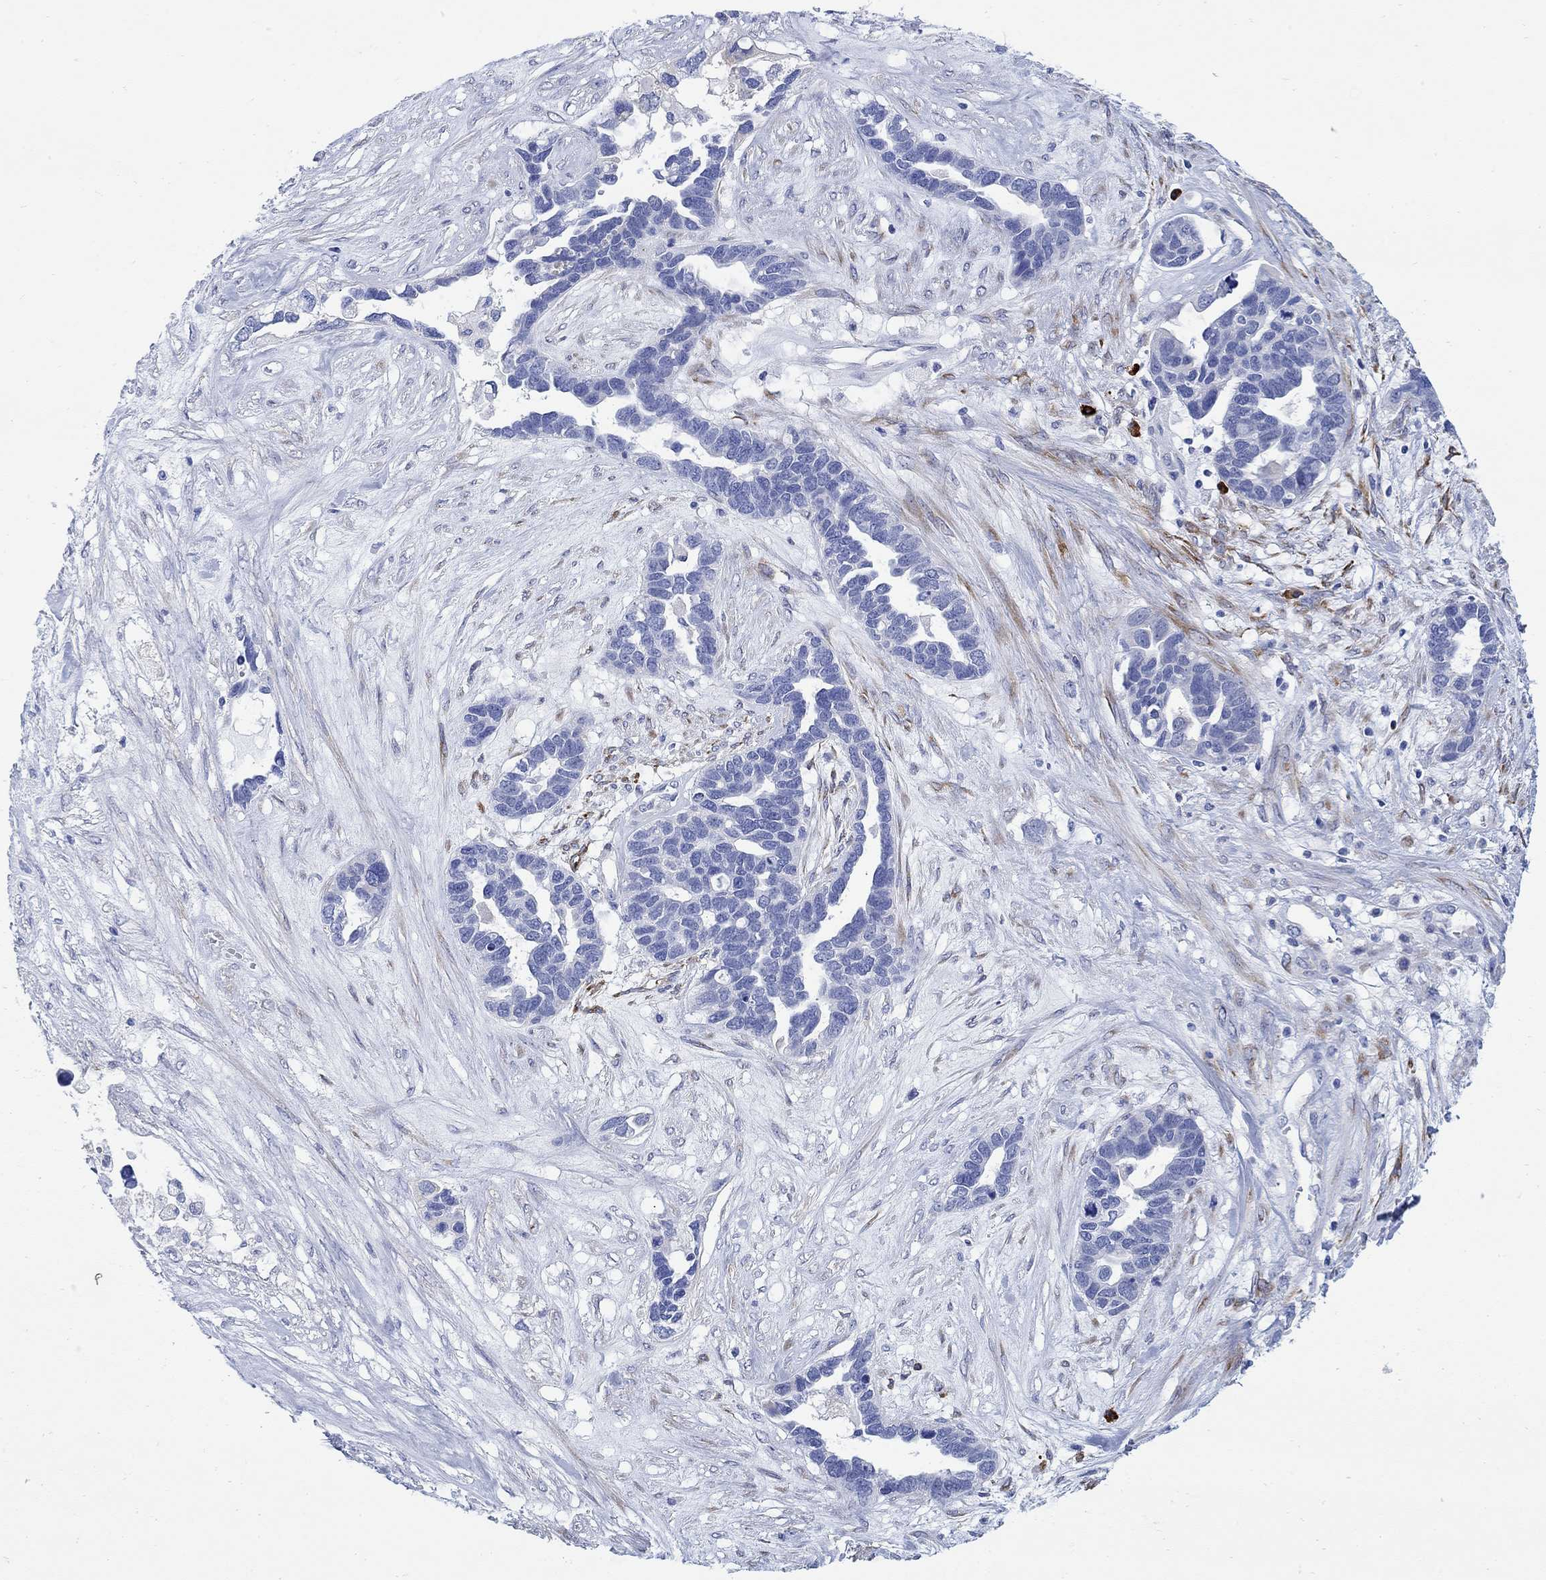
{"staining": {"intensity": "negative", "quantity": "none", "location": "none"}, "tissue": "ovarian cancer", "cell_type": "Tumor cells", "image_type": "cancer", "snomed": [{"axis": "morphology", "description": "Cystadenocarcinoma, serous, NOS"}, {"axis": "topography", "description": "Ovary"}], "caption": "High magnification brightfield microscopy of ovarian cancer stained with DAB (3,3'-diaminobenzidine) (brown) and counterstained with hematoxylin (blue): tumor cells show no significant expression. (Brightfield microscopy of DAB IHC at high magnification).", "gene": "P2RY6", "patient": {"sex": "female", "age": 54}}